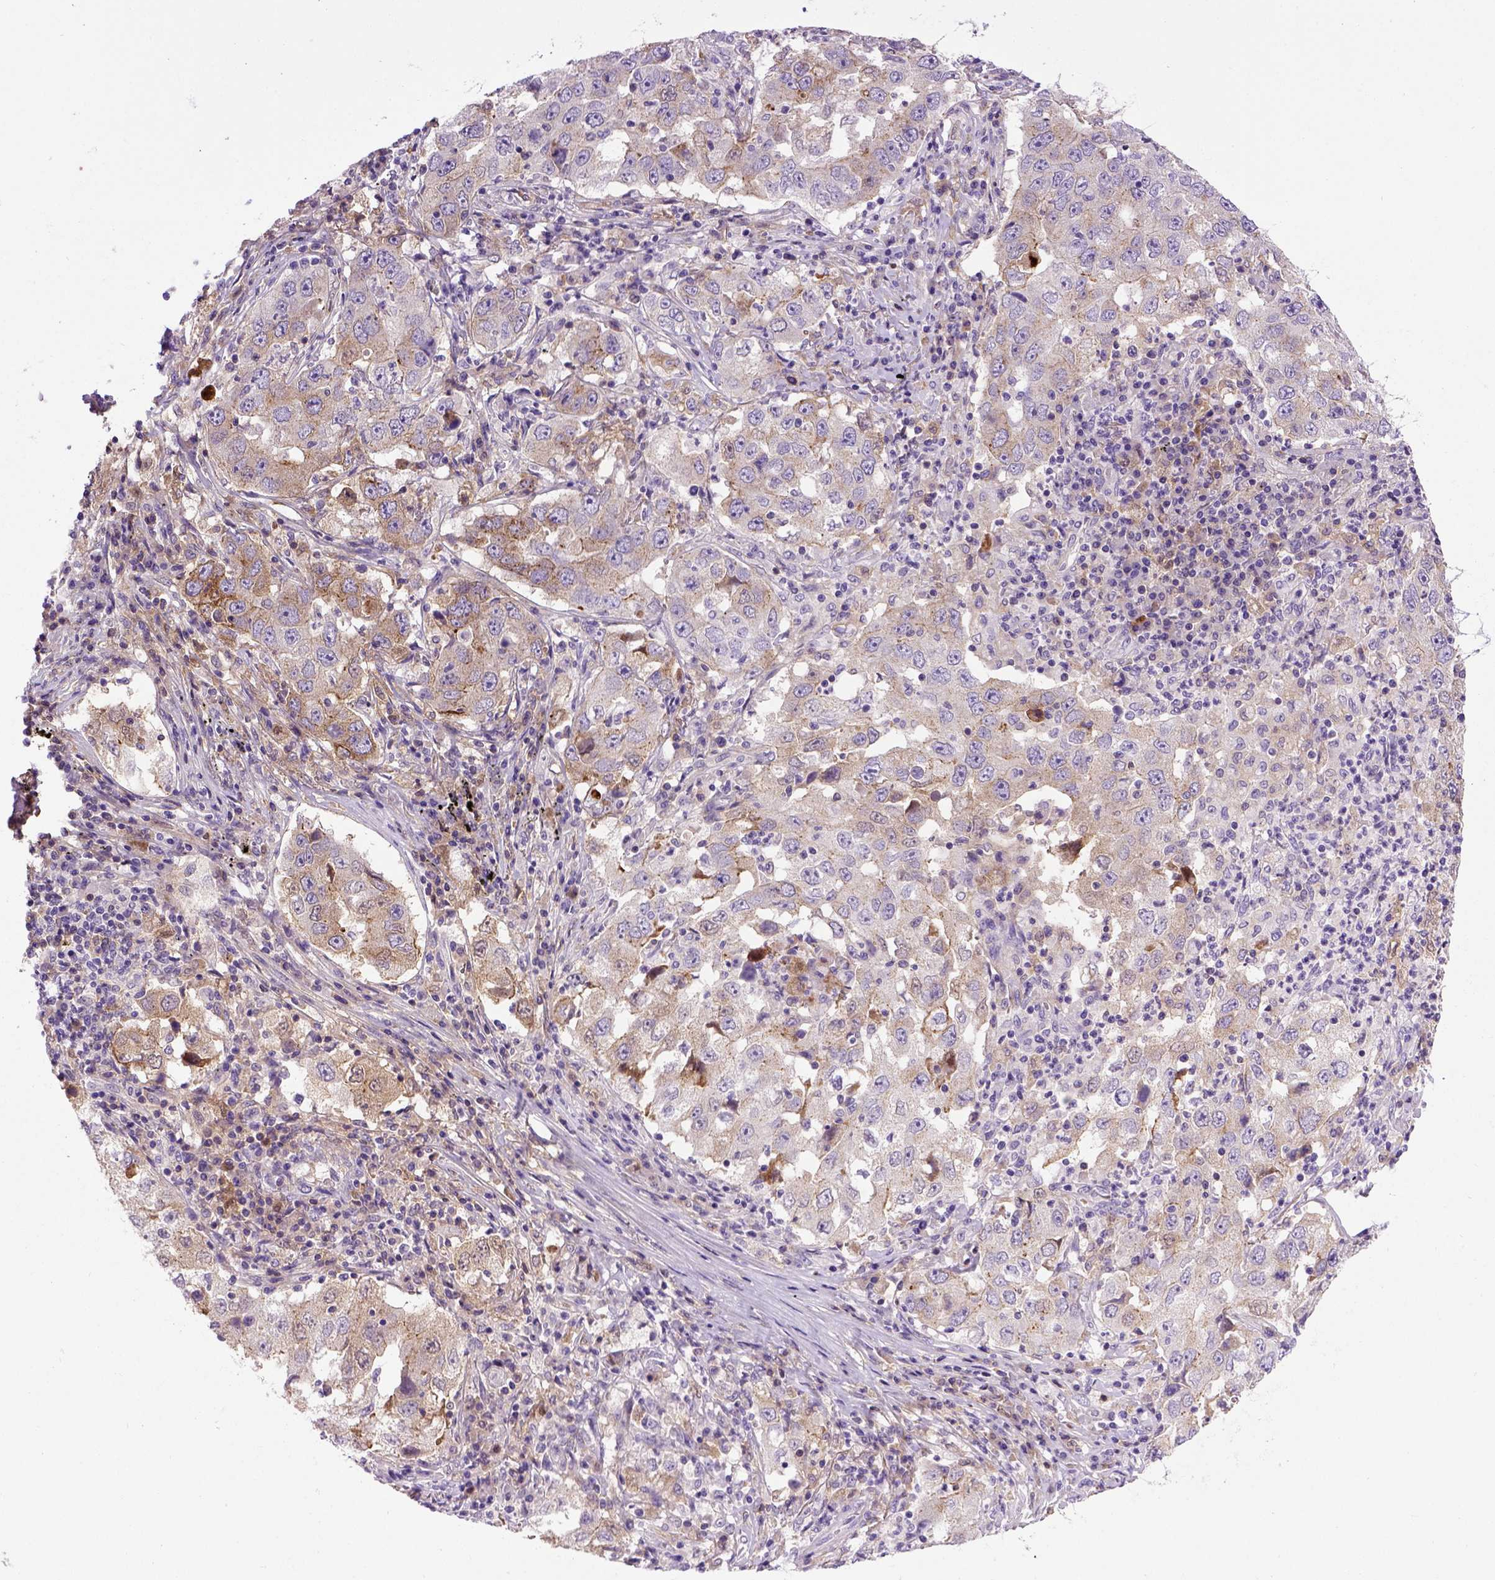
{"staining": {"intensity": "weak", "quantity": "<25%", "location": "cytoplasmic/membranous"}, "tissue": "lung cancer", "cell_type": "Tumor cells", "image_type": "cancer", "snomed": [{"axis": "morphology", "description": "Adenocarcinoma, NOS"}, {"axis": "topography", "description": "Lung"}], "caption": "An IHC photomicrograph of adenocarcinoma (lung) is shown. There is no staining in tumor cells of adenocarcinoma (lung).", "gene": "CDH1", "patient": {"sex": "male", "age": 73}}